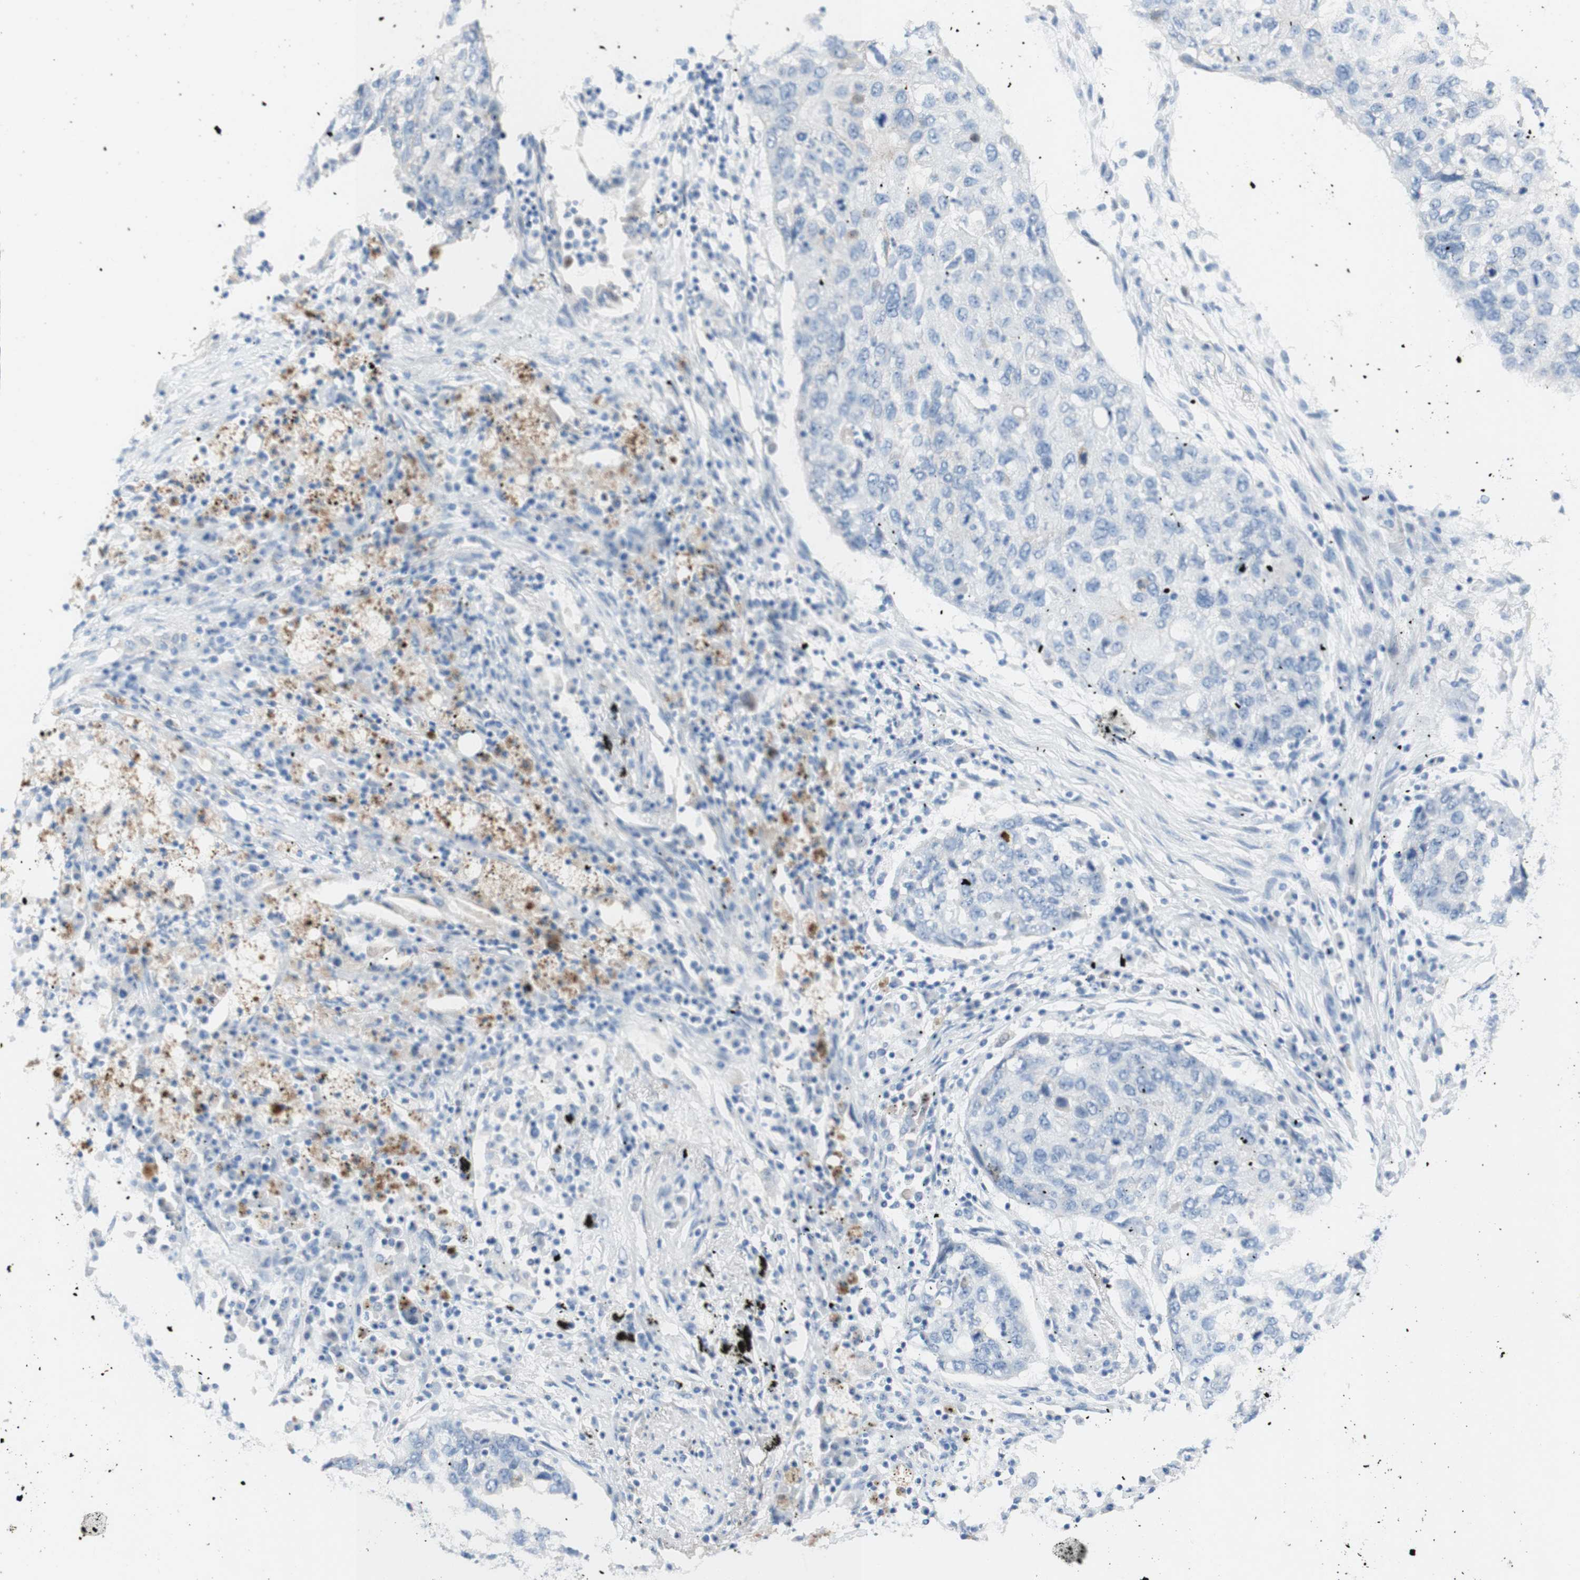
{"staining": {"intensity": "negative", "quantity": "none", "location": "none"}, "tissue": "lung cancer", "cell_type": "Tumor cells", "image_type": "cancer", "snomed": [{"axis": "morphology", "description": "Squamous cell carcinoma, NOS"}, {"axis": "topography", "description": "Lung"}], "caption": "Immunohistochemical staining of human lung cancer (squamous cell carcinoma) exhibits no significant staining in tumor cells. (DAB (3,3'-diaminobenzidine) immunohistochemistry (IHC), high magnification).", "gene": "POLR2J3", "patient": {"sex": "female", "age": 63}}